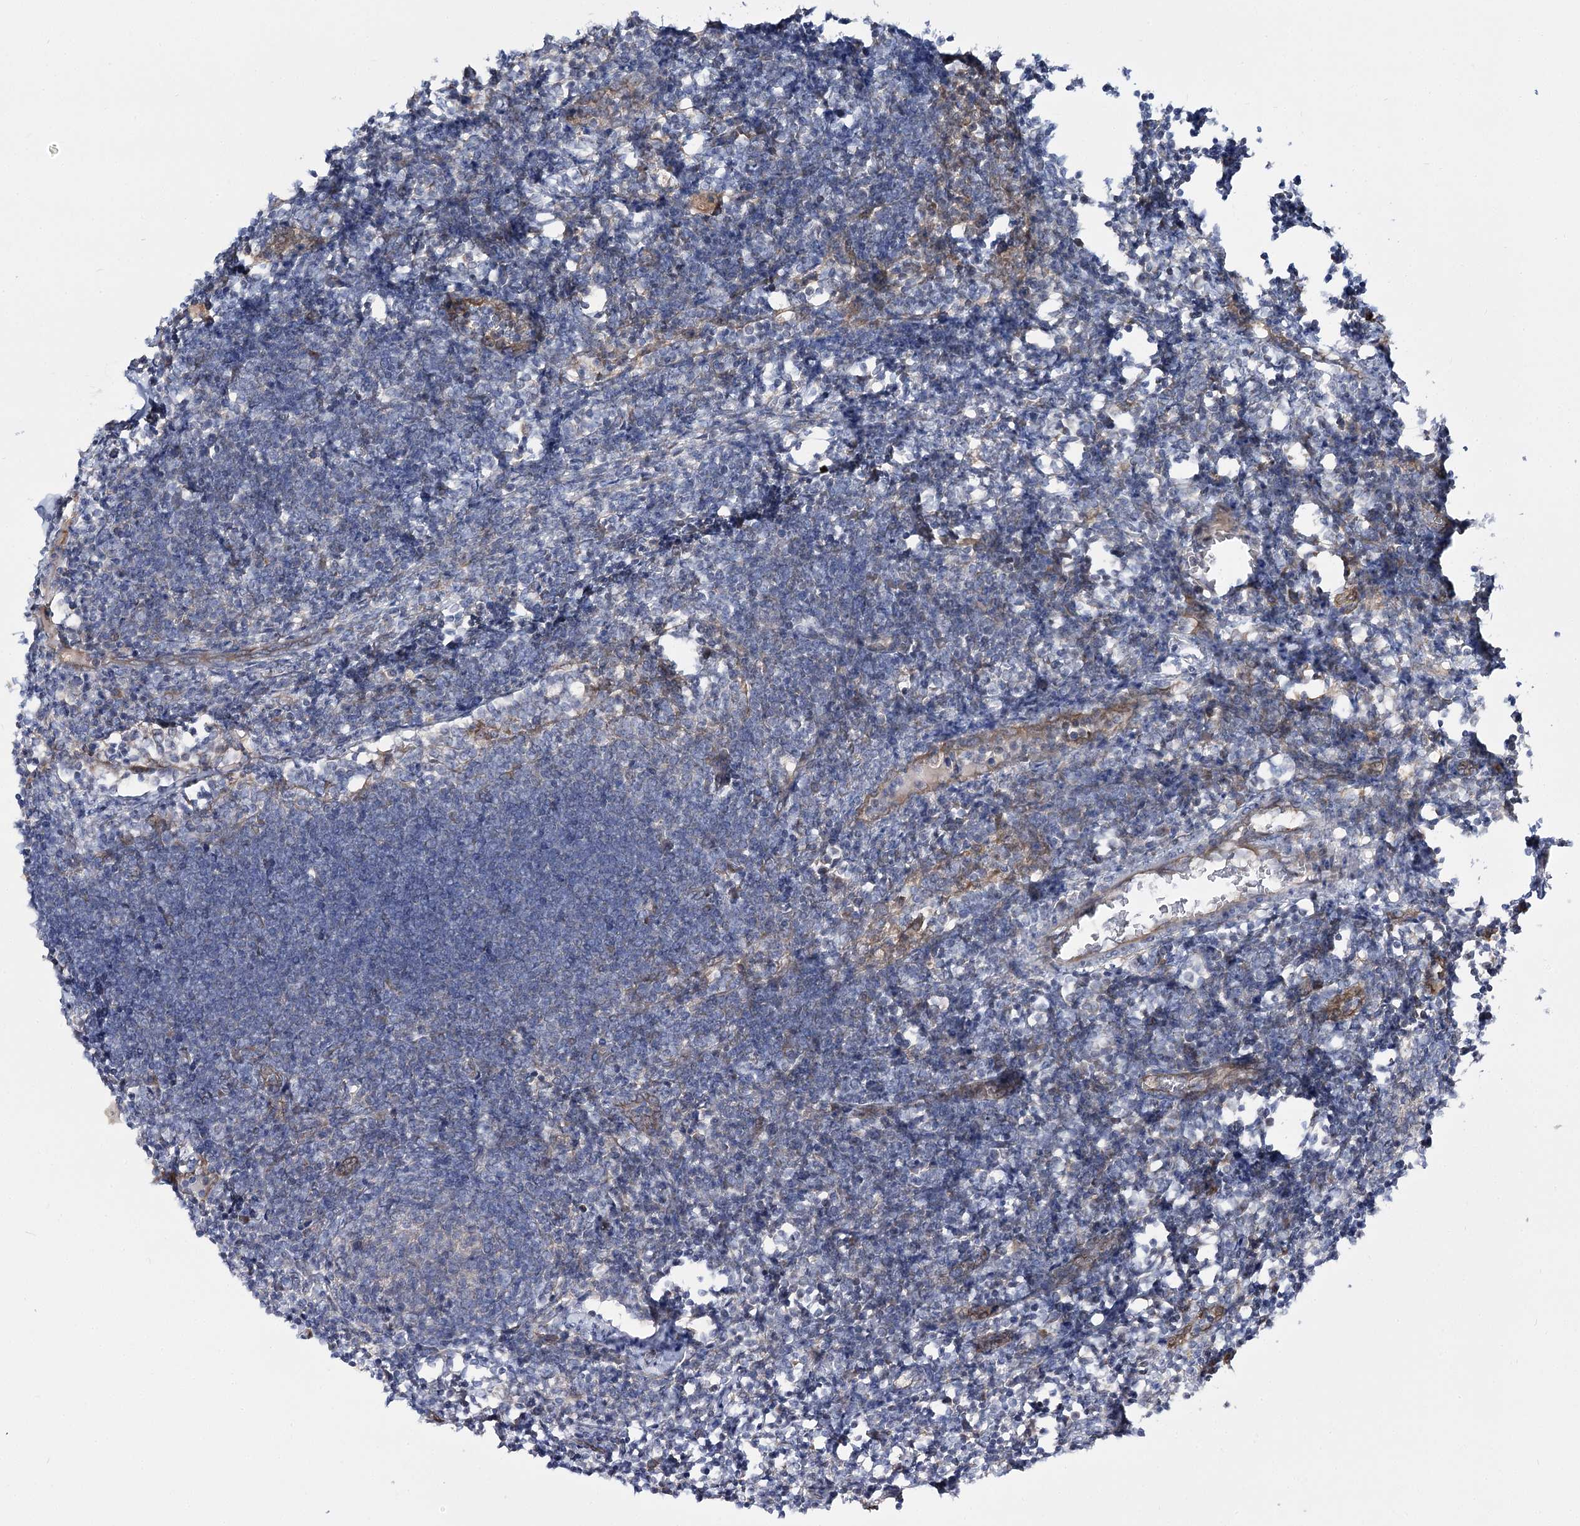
{"staining": {"intensity": "weak", "quantity": "<25%", "location": "cytoplasmic/membranous"}, "tissue": "lymph node", "cell_type": "Non-germinal center cells", "image_type": "normal", "snomed": [{"axis": "morphology", "description": "Normal tissue, NOS"}, {"axis": "morphology", "description": "Malignant melanoma, Metastatic site"}, {"axis": "topography", "description": "Lymph node"}], "caption": "IHC of benign human lymph node shows no staining in non-germinal center cells. Nuclei are stained in blue.", "gene": "C11orf80", "patient": {"sex": "male", "age": 41}}